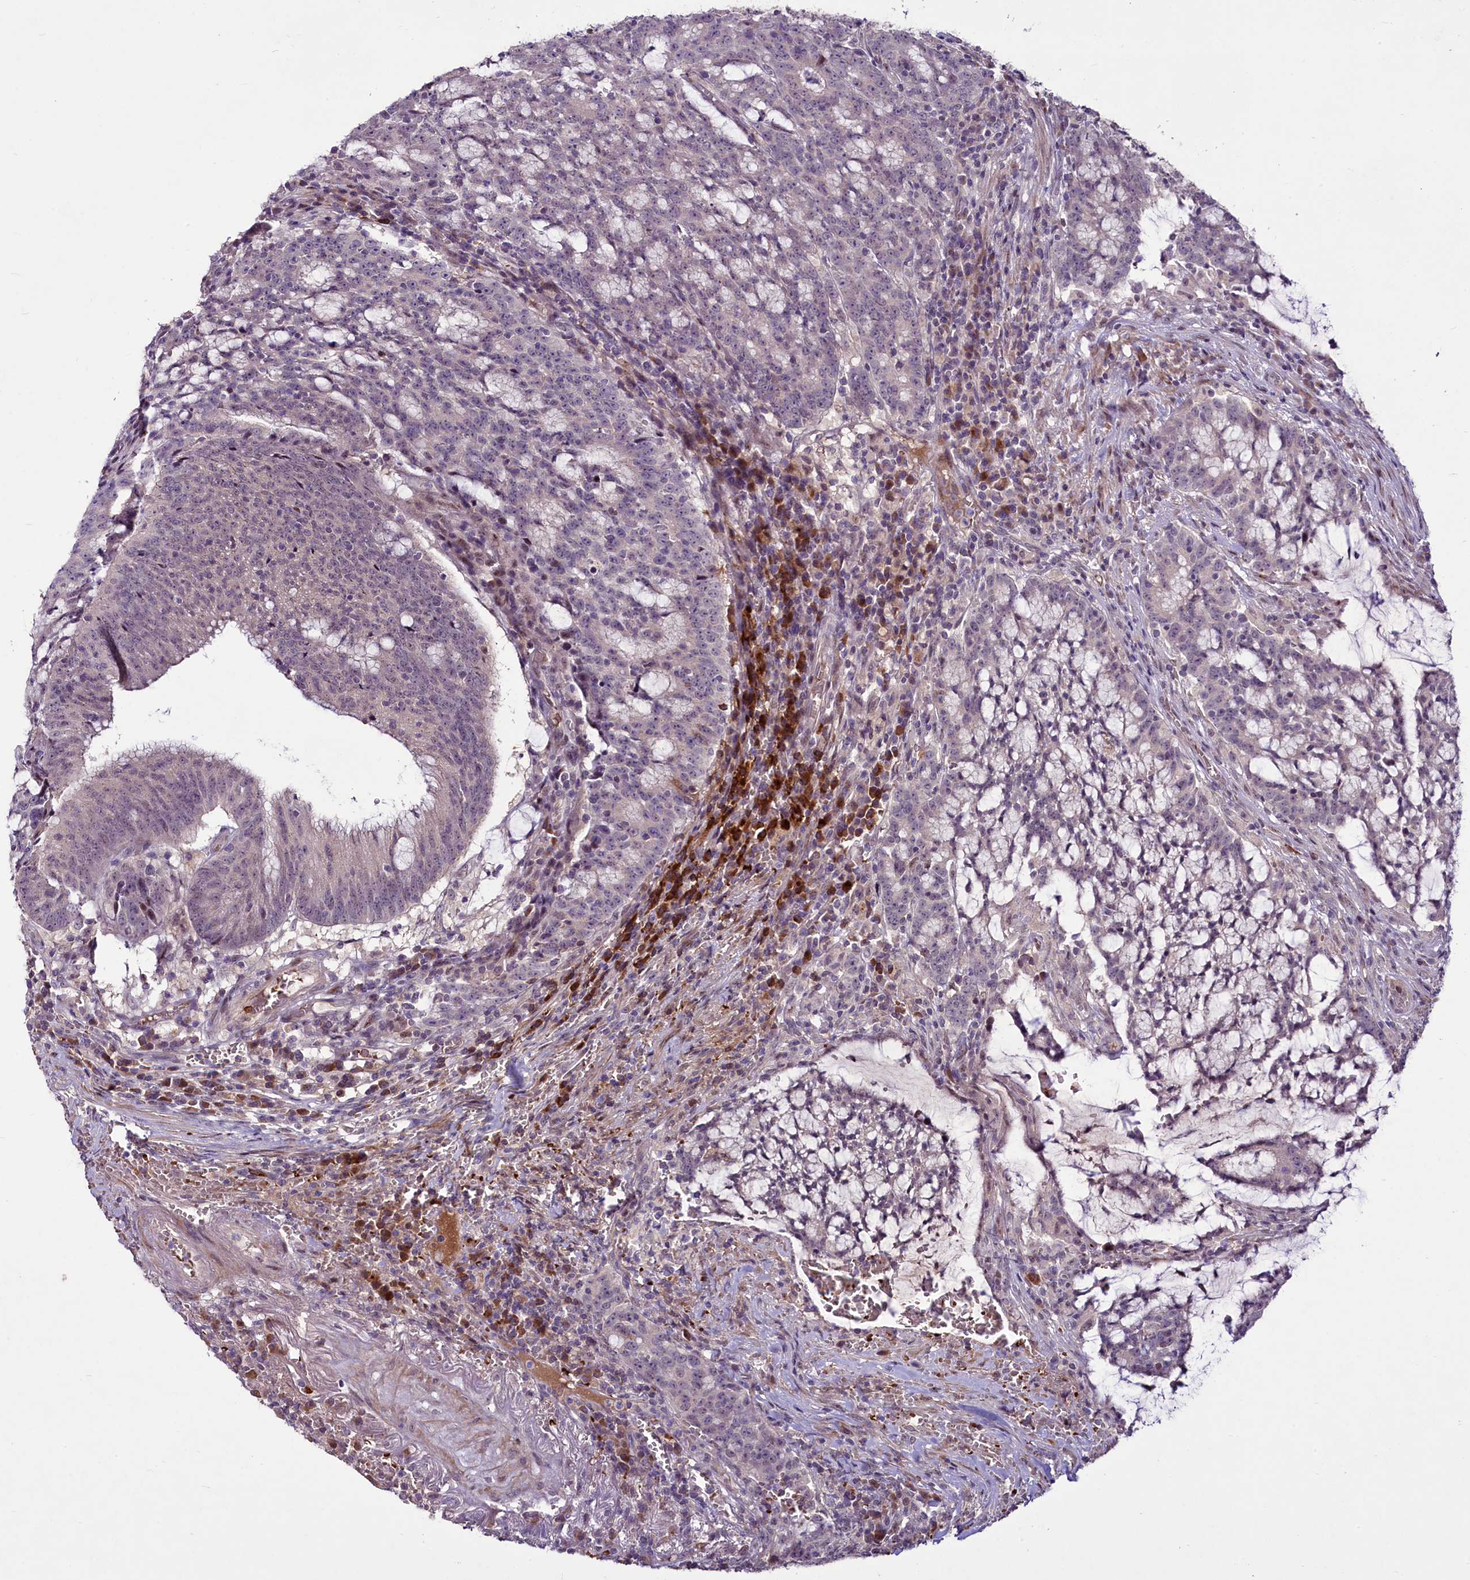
{"staining": {"intensity": "negative", "quantity": "none", "location": "none"}, "tissue": "colorectal cancer", "cell_type": "Tumor cells", "image_type": "cancer", "snomed": [{"axis": "morphology", "description": "Adenocarcinoma, NOS"}, {"axis": "topography", "description": "Rectum"}], "caption": "Tumor cells are negative for protein expression in human colorectal cancer.", "gene": "SUSD3", "patient": {"sex": "female", "age": 77}}